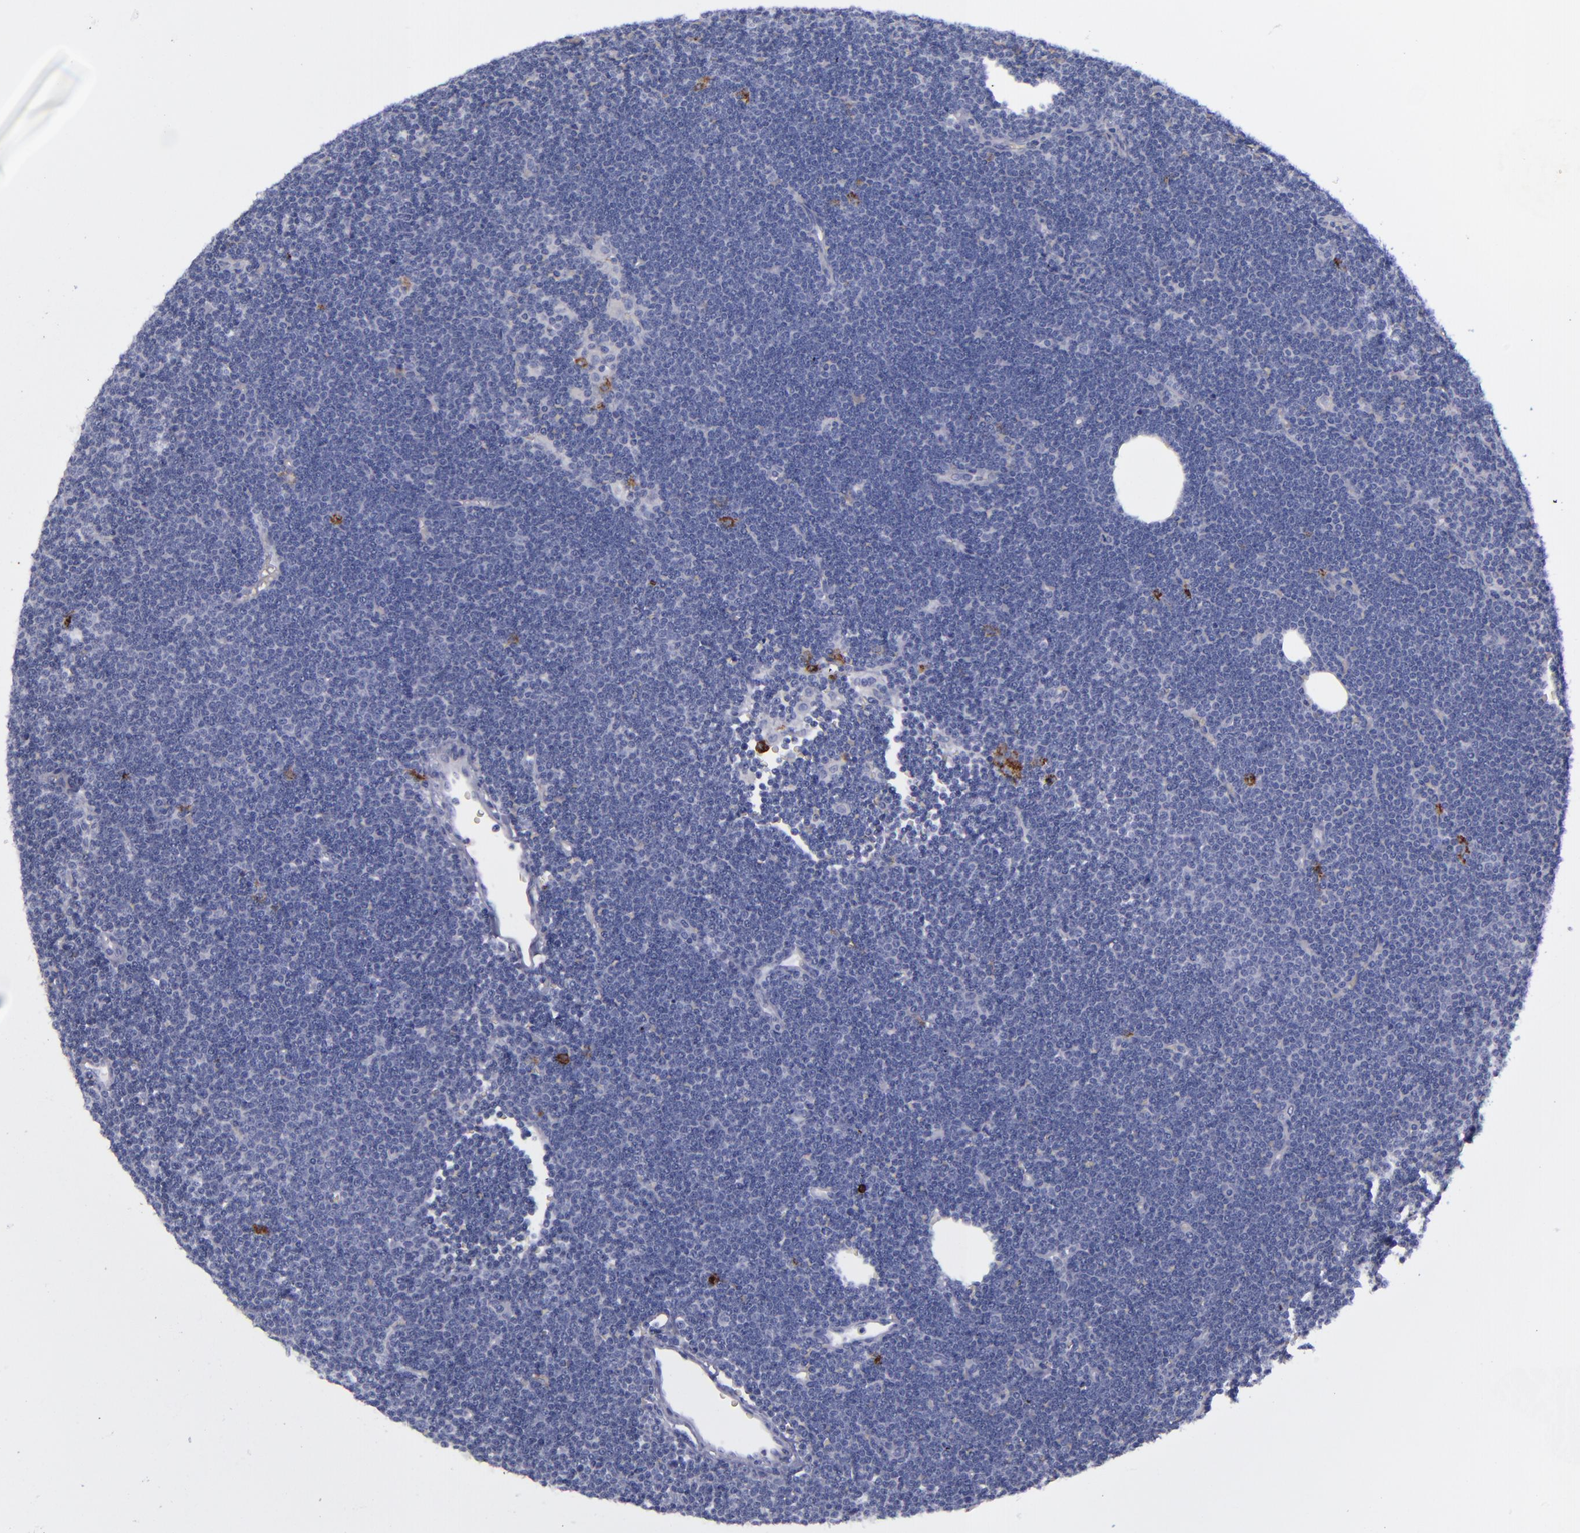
{"staining": {"intensity": "negative", "quantity": "none", "location": "none"}, "tissue": "lymphoma", "cell_type": "Tumor cells", "image_type": "cancer", "snomed": [{"axis": "morphology", "description": "Malignant lymphoma, non-Hodgkin's type, Low grade"}, {"axis": "topography", "description": "Lymph node"}], "caption": "Immunohistochemistry of human malignant lymphoma, non-Hodgkin's type (low-grade) exhibits no expression in tumor cells.", "gene": "ANPEP", "patient": {"sex": "female", "age": 73}}